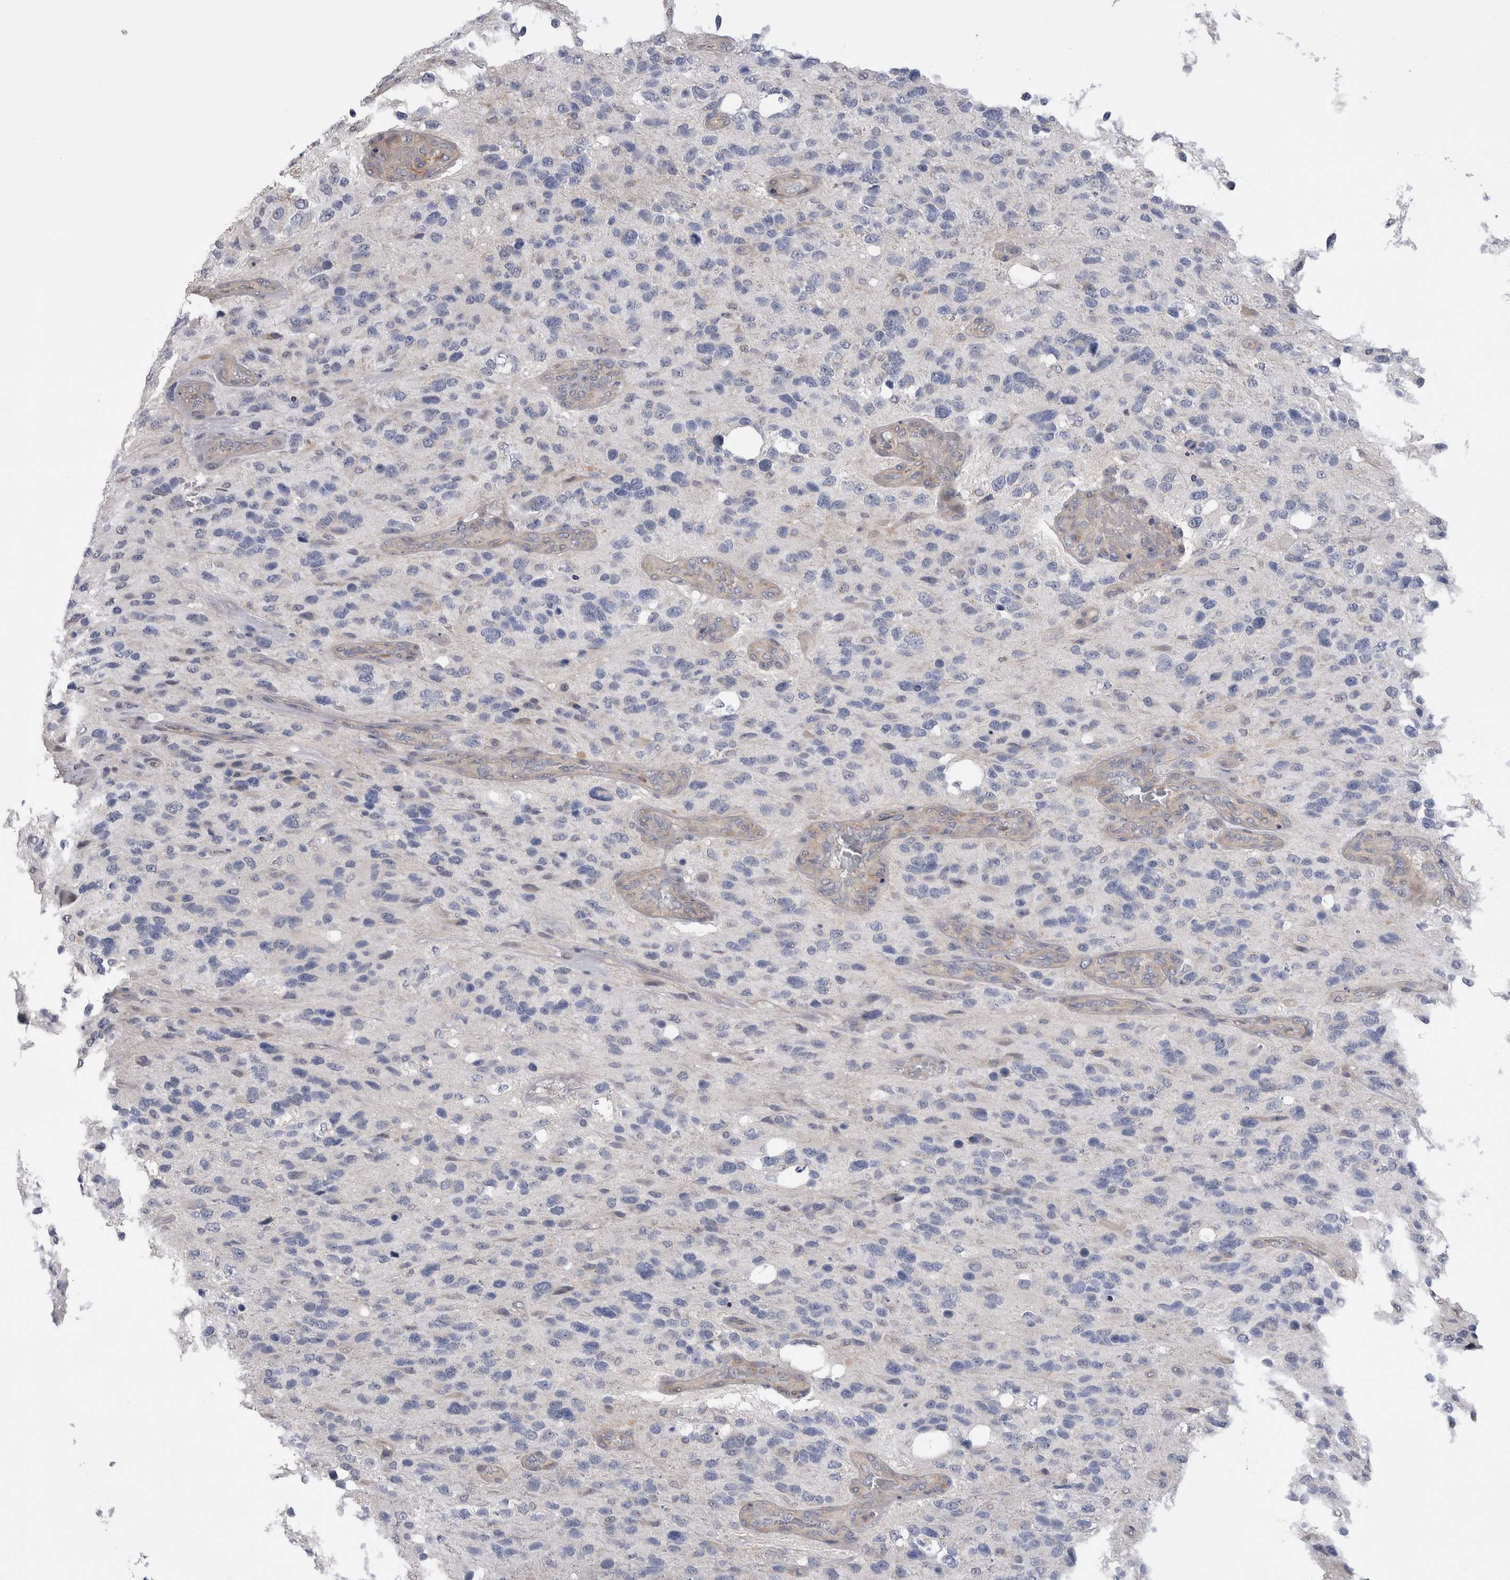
{"staining": {"intensity": "negative", "quantity": "none", "location": "none"}, "tissue": "glioma", "cell_type": "Tumor cells", "image_type": "cancer", "snomed": [{"axis": "morphology", "description": "Glioma, malignant, High grade"}, {"axis": "topography", "description": "Brain"}], "caption": "This is an IHC micrograph of human high-grade glioma (malignant). There is no positivity in tumor cells.", "gene": "ARHGAP29", "patient": {"sex": "female", "age": 58}}